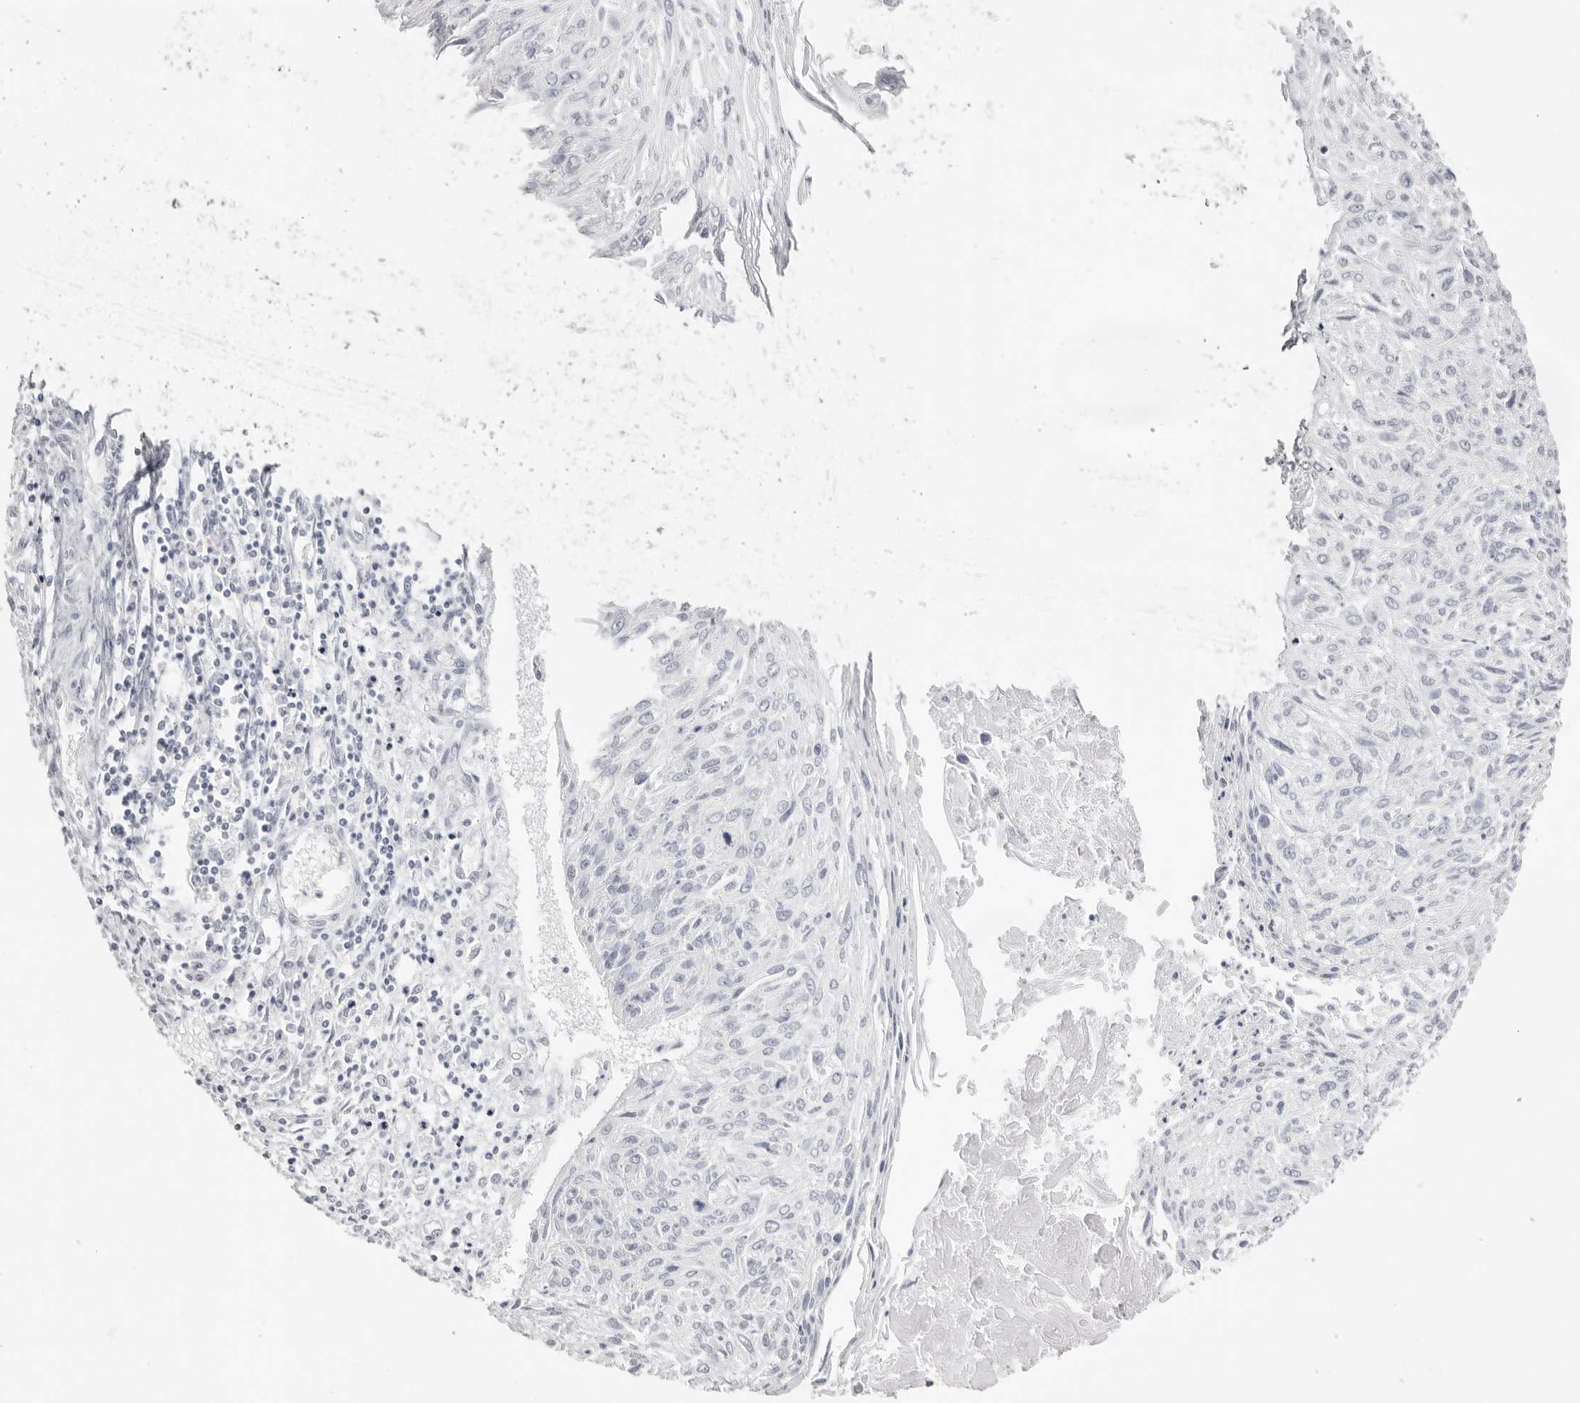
{"staining": {"intensity": "negative", "quantity": "none", "location": "none"}, "tissue": "cervical cancer", "cell_type": "Tumor cells", "image_type": "cancer", "snomed": [{"axis": "morphology", "description": "Squamous cell carcinoma, NOS"}, {"axis": "topography", "description": "Cervix"}], "caption": "High magnification brightfield microscopy of cervical cancer (squamous cell carcinoma) stained with DAB (brown) and counterstained with hematoxylin (blue): tumor cells show no significant staining. (DAB (3,3'-diaminobenzidine) immunohistochemistry (IHC), high magnification).", "gene": "RHO", "patient": {"sex": "female", "age": 51}}